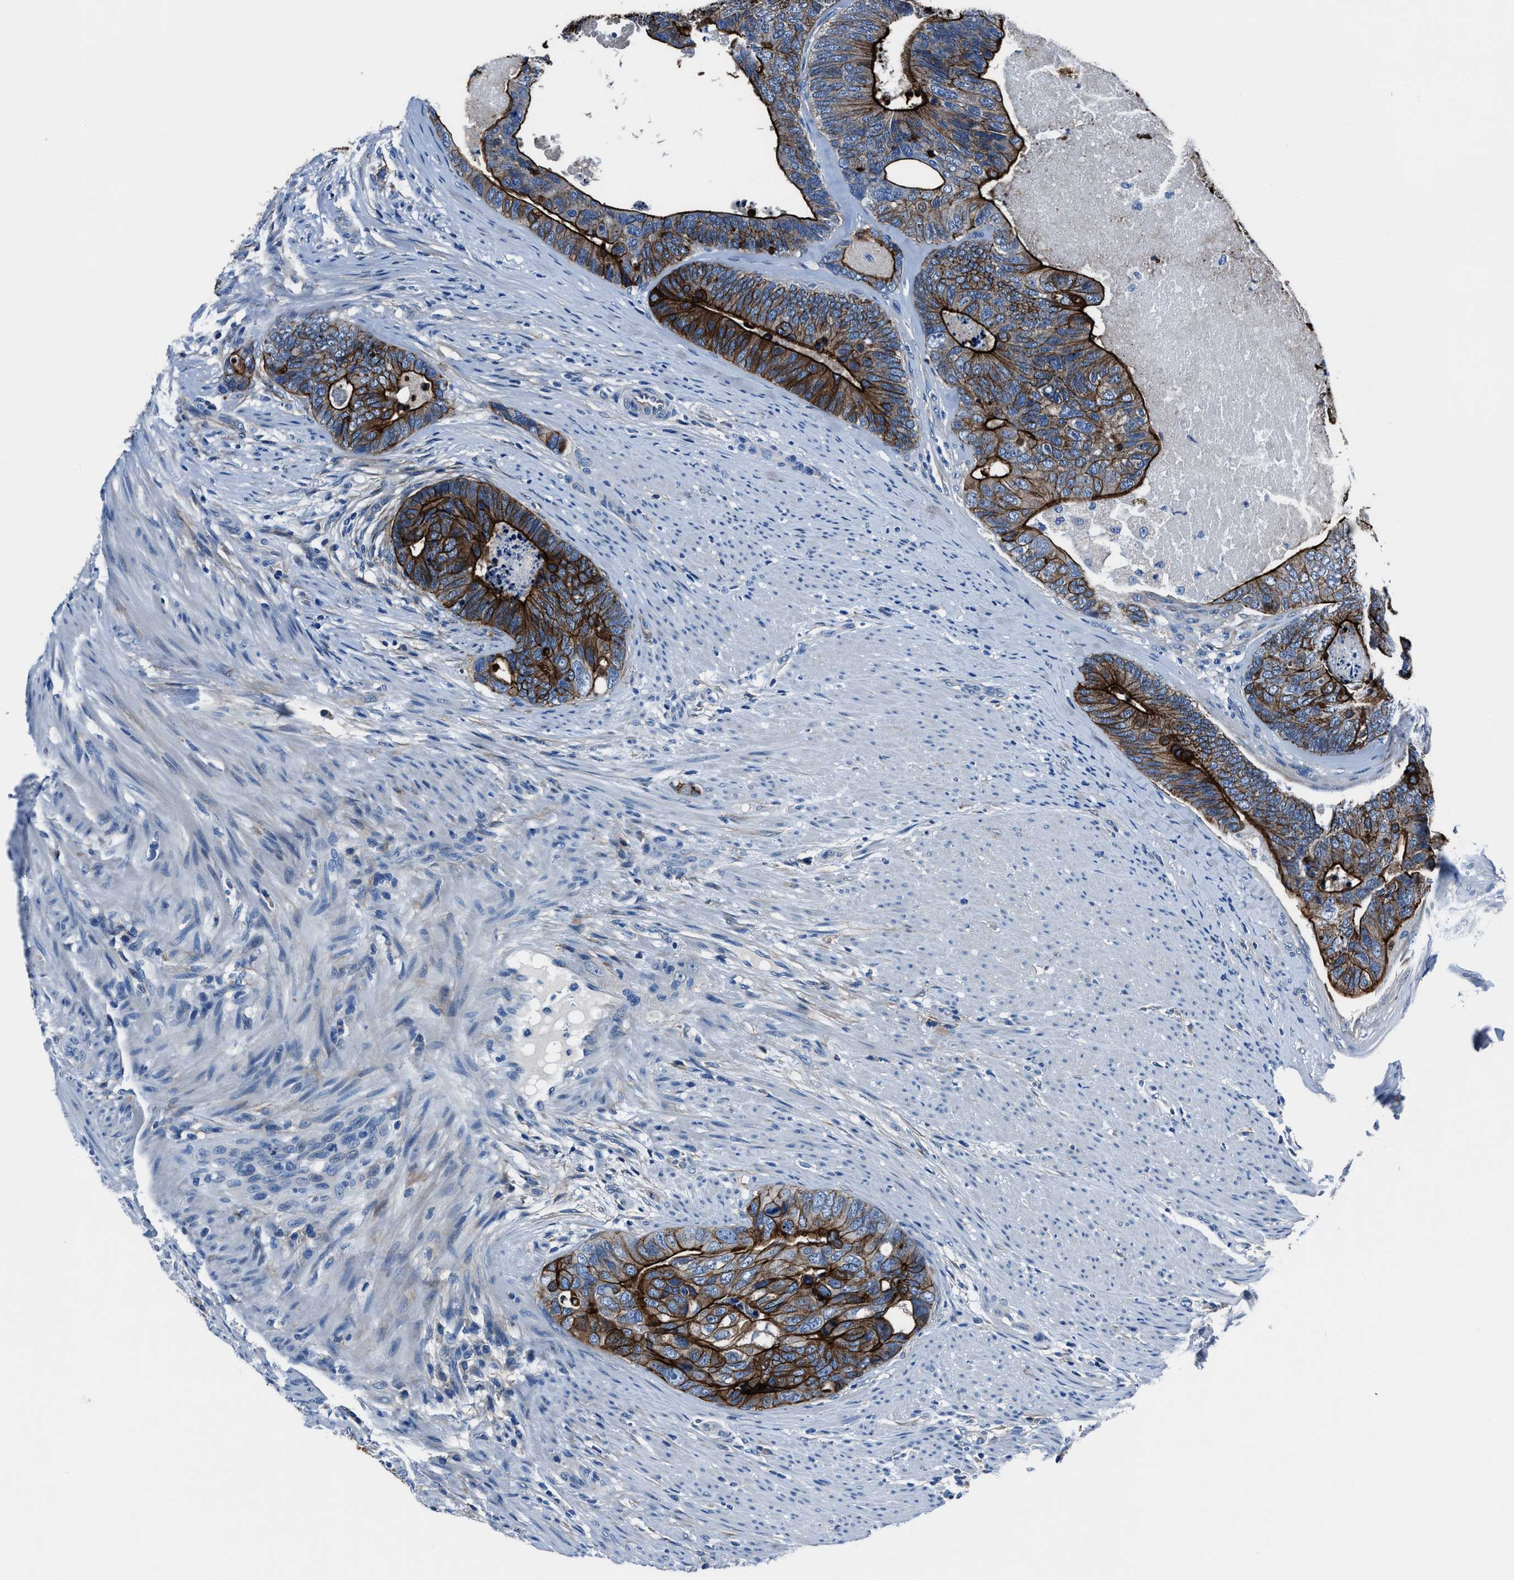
{"staining": {"intensity": "strong", "quantity": ">75%", "location": "cytoplasmic/membranous"}, "tissue": "colorectal cancer", "cell_type": "Tumor cells", "image_type": "cancer", "snomed": [{"axis": "morphology", "description": "Adenocarcinoma, NOS"}, {"axis": "topography", "description": "Colon"}], "caption": "This is an image of immunohistochemistry staining of colorectal adenocarcinoma, which shows strong staining in the cytoplasmic/membranous of tumor cells.", "gene": "LMO7", "patient": {"sex": "female", "age": 67}}